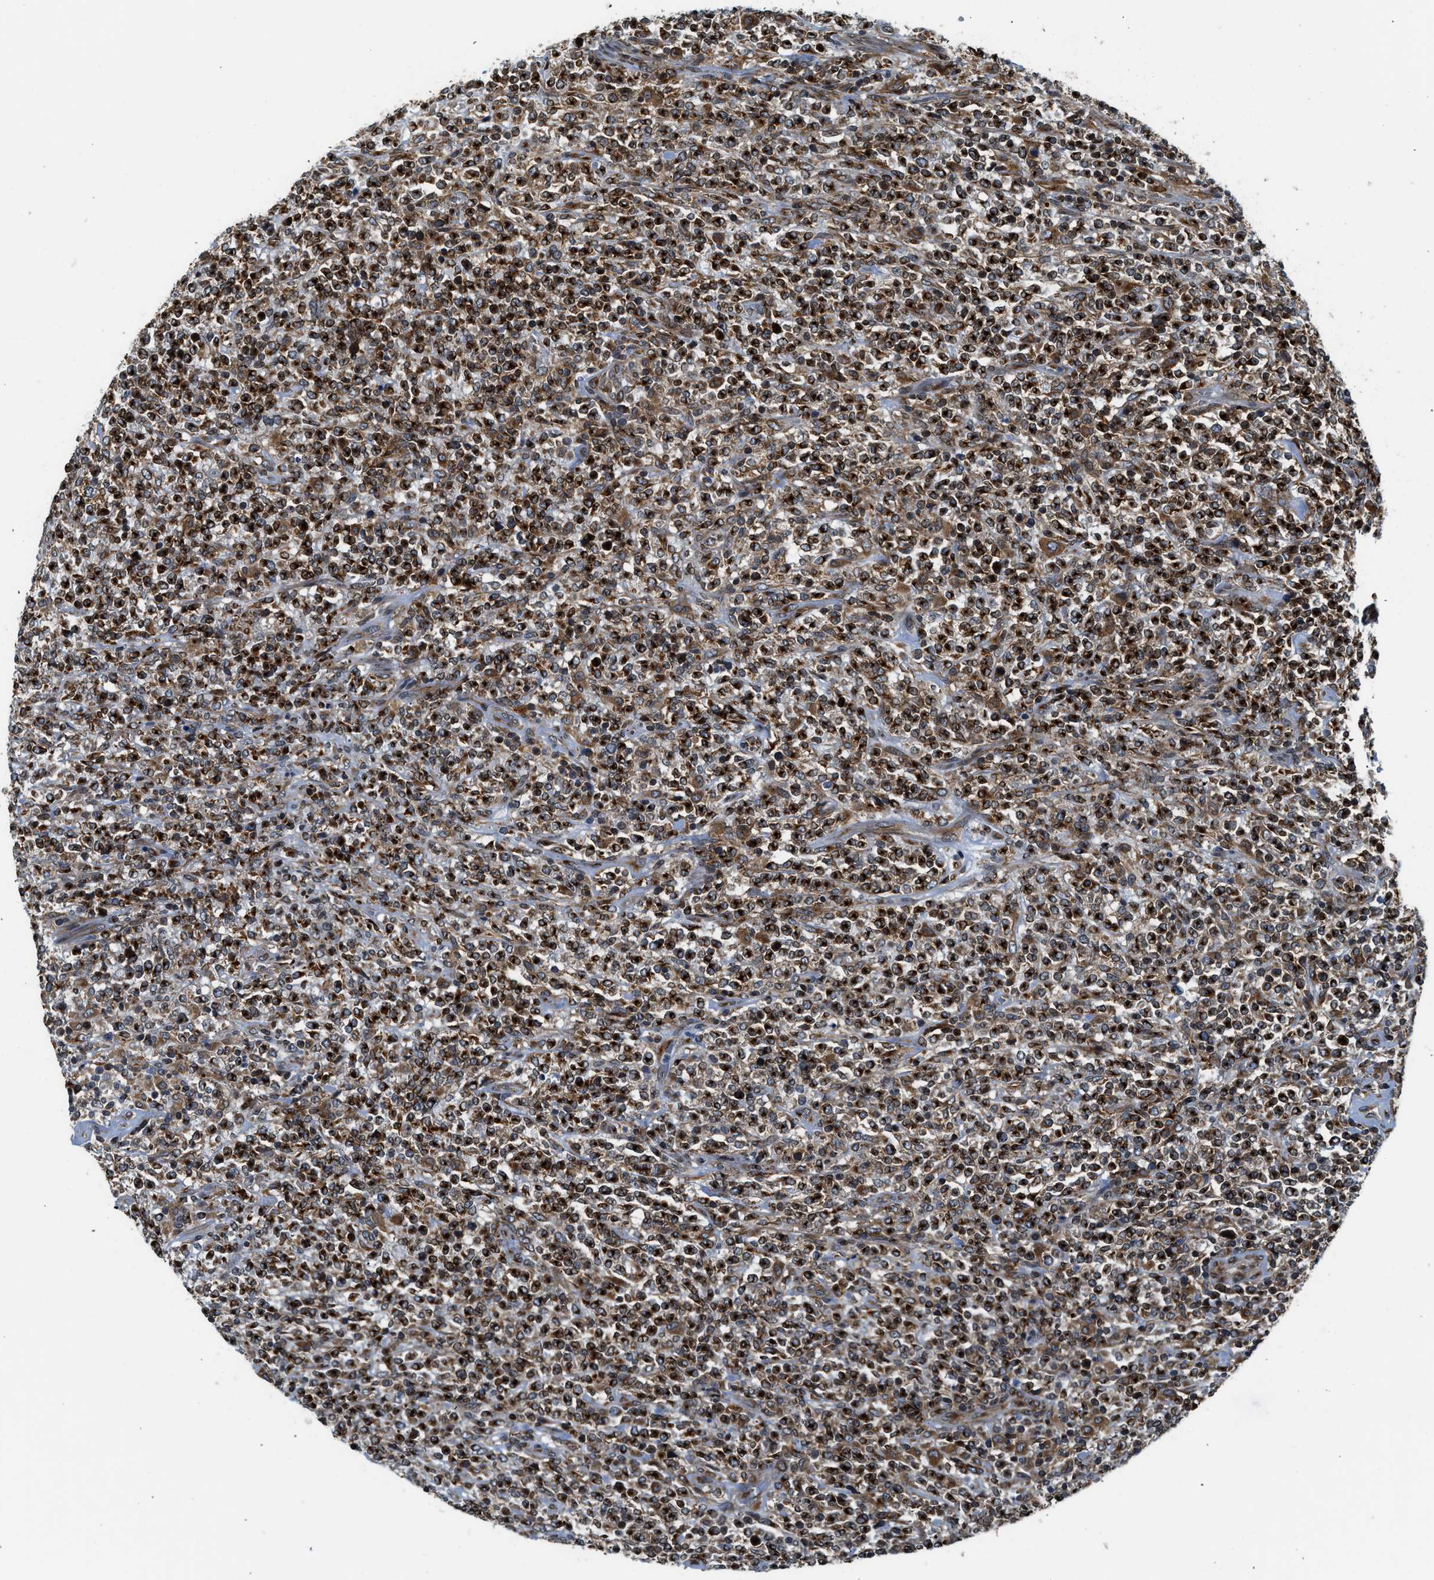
{"staining": {"intensity": "strong", "quantity": "25%-75%", "location": "cytoplasmic/membranous,nuclear"}, "tissue": "lymphoma", "cell_type": "Tumor cells", "image_type": "cancer", "snomed": [{"axis": "morphology", "description": "Malignant lymphoma, non-Hodgkin's type, High grade"}, {"axis": "topography", "description": "Soft tissue"}], "caption": "A brown stain shows strong cytoplasmic/membranous and nuclear positivity of a protein in lymphoma tumor cells. (IHC, brightfield microscopy, high magnification).", "gene": "RETREG3", "patient": {"sex": "male", "age": 18}}